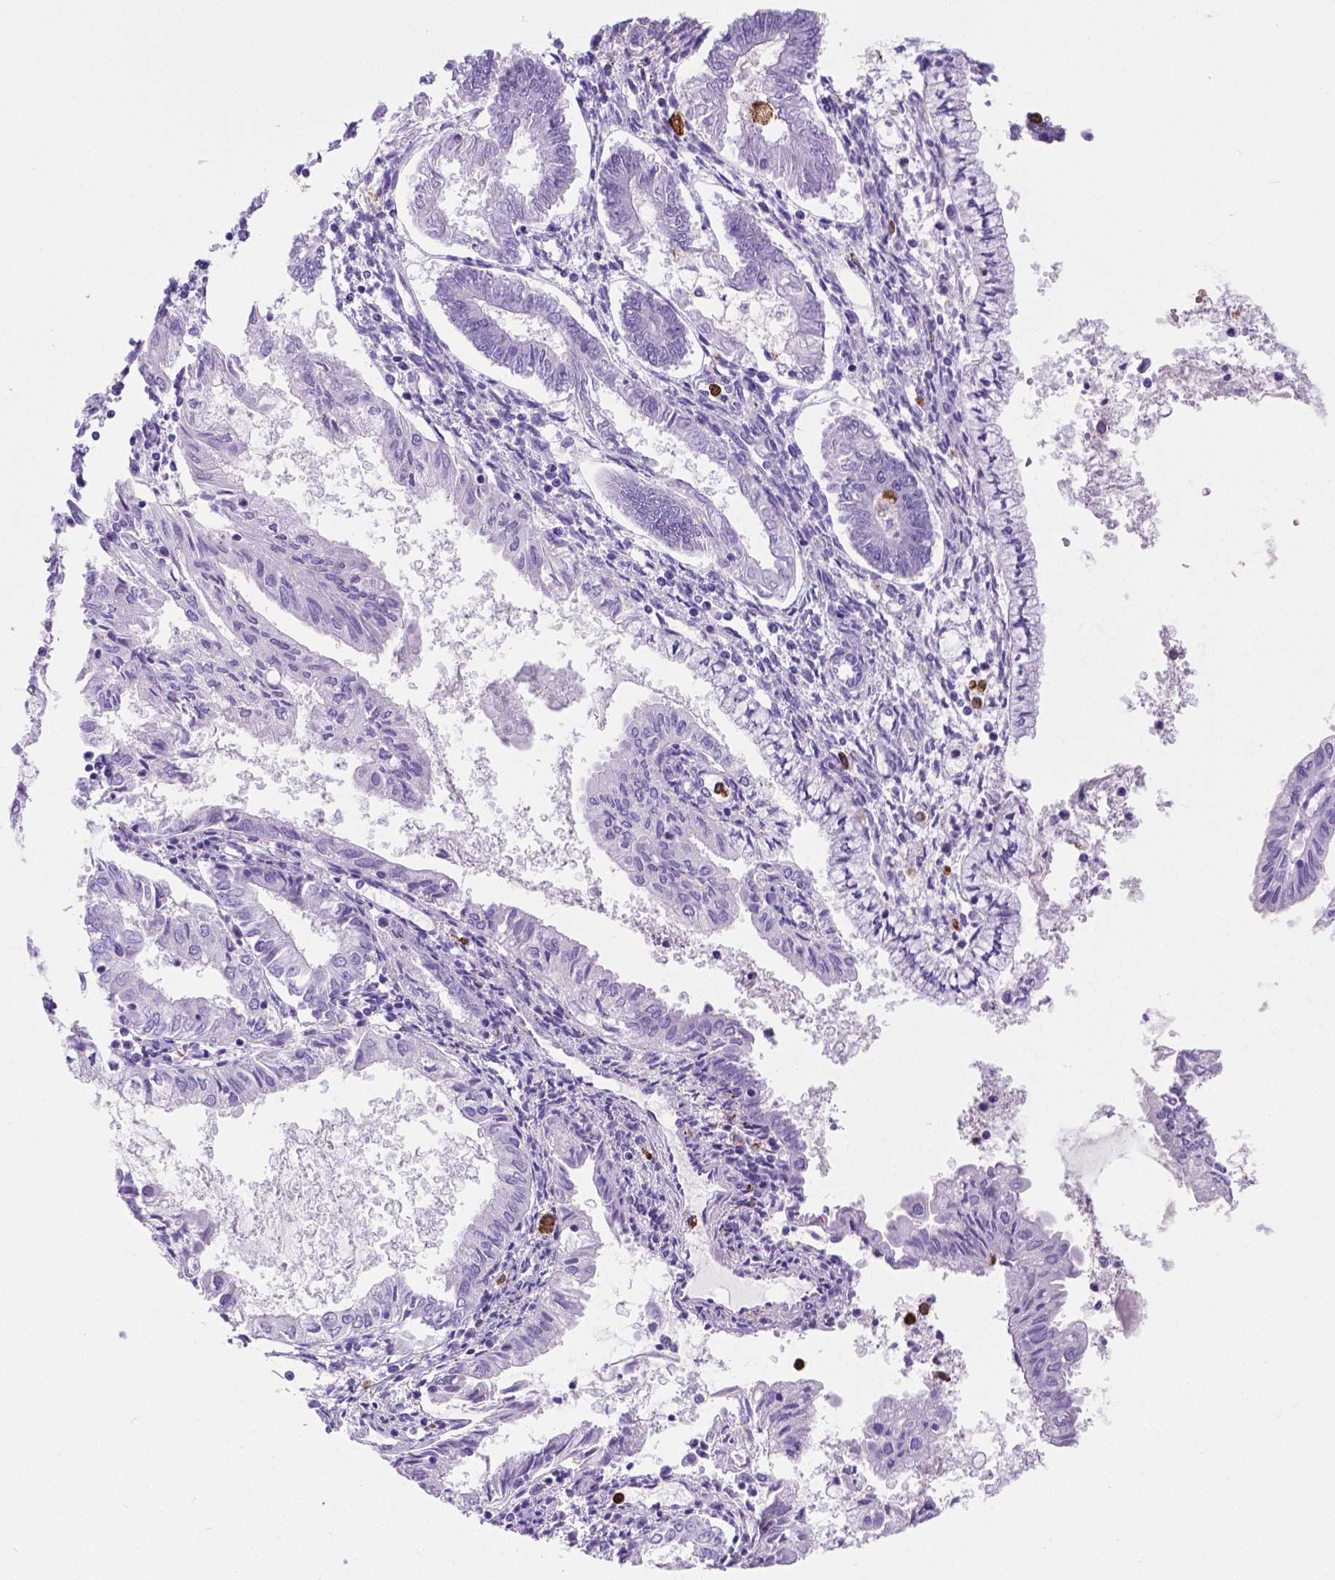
{"staining": {"intensity": "negative", "quantity": "none", "location": "none"}, "tissue": "endometrial cancer", "cell_type": "Tumor cells", "image_type": "cancer", "snomed": [{"axis": "morphology", "description": "Adenocarcinoma, NOS"}, {"axis": "topography", "description": "Endometrium"}], "caption": "IHC photomicrograph of human endometrial cancer (adenocarcinoma) stained for a protein (brown), which shows no expression in tumor cells. (DAB immunohistochemistry visualized using brightfield microscopy, high magnification).", "gene": "MACF1", "patient": {"sex": "female", "age": 68}}